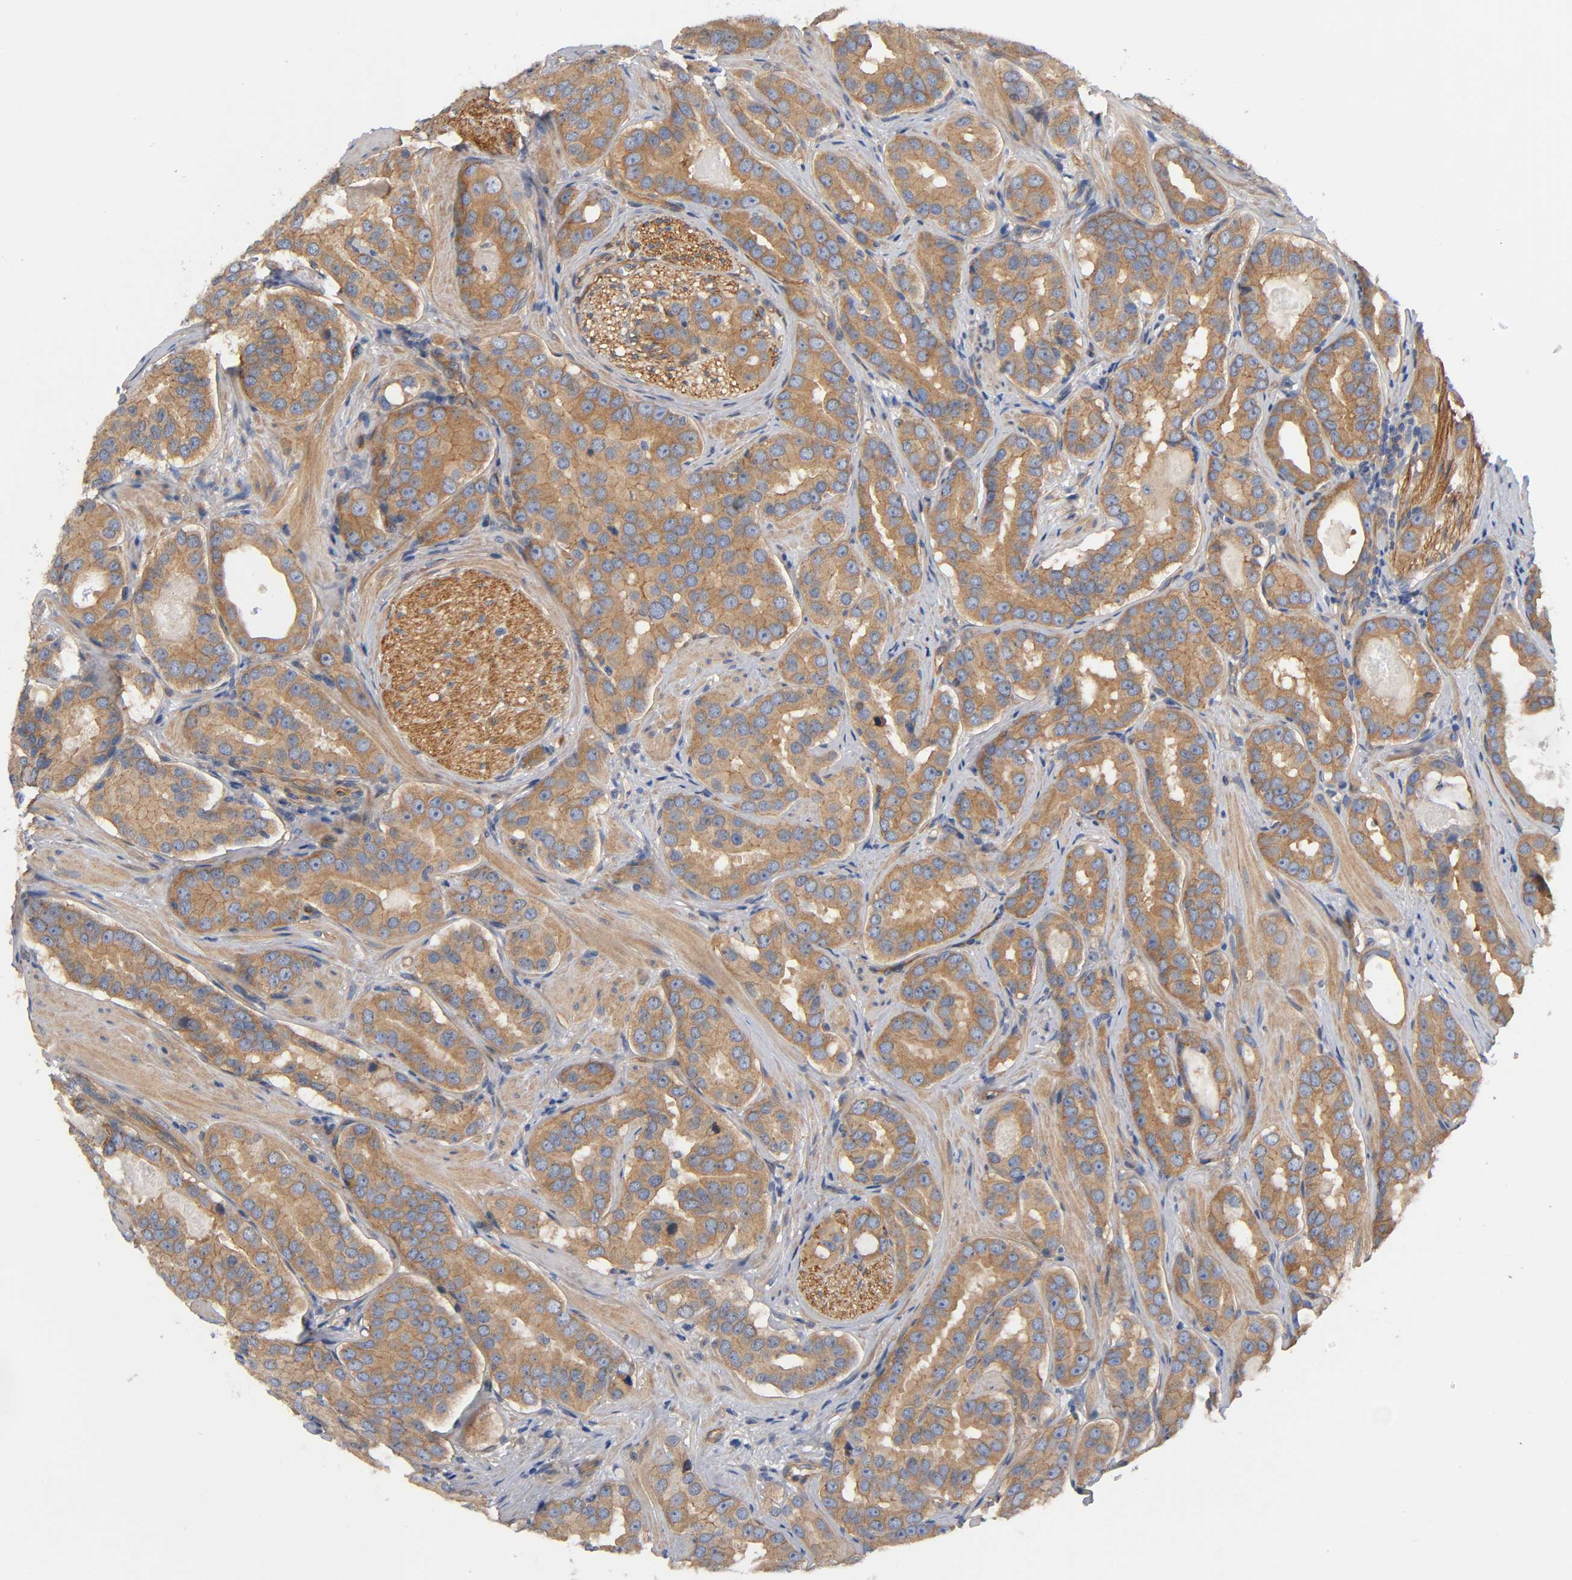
{"staining": {"intensity": "moderate", "quantity": ">75%", "location": "cytoplasmic/membranous"}, "tissue": "prostate cancer", "cell_type": "Tumor cells", "image_type": "cancer", "snomed": [{"axis": "morphology", "description": "Adenocarcinoma, Low grade"}, {"axis": "topography", "description": "Prostate"}], "caption": "Protein expression analysis of human low-grade adenocarcinoma (prostate) reveals moderate cytoplasmic/membranous positivity in approximately >75% of tumor cells.", "gene": "MARS1", "patient": {"sex": "male", "age": 59}}